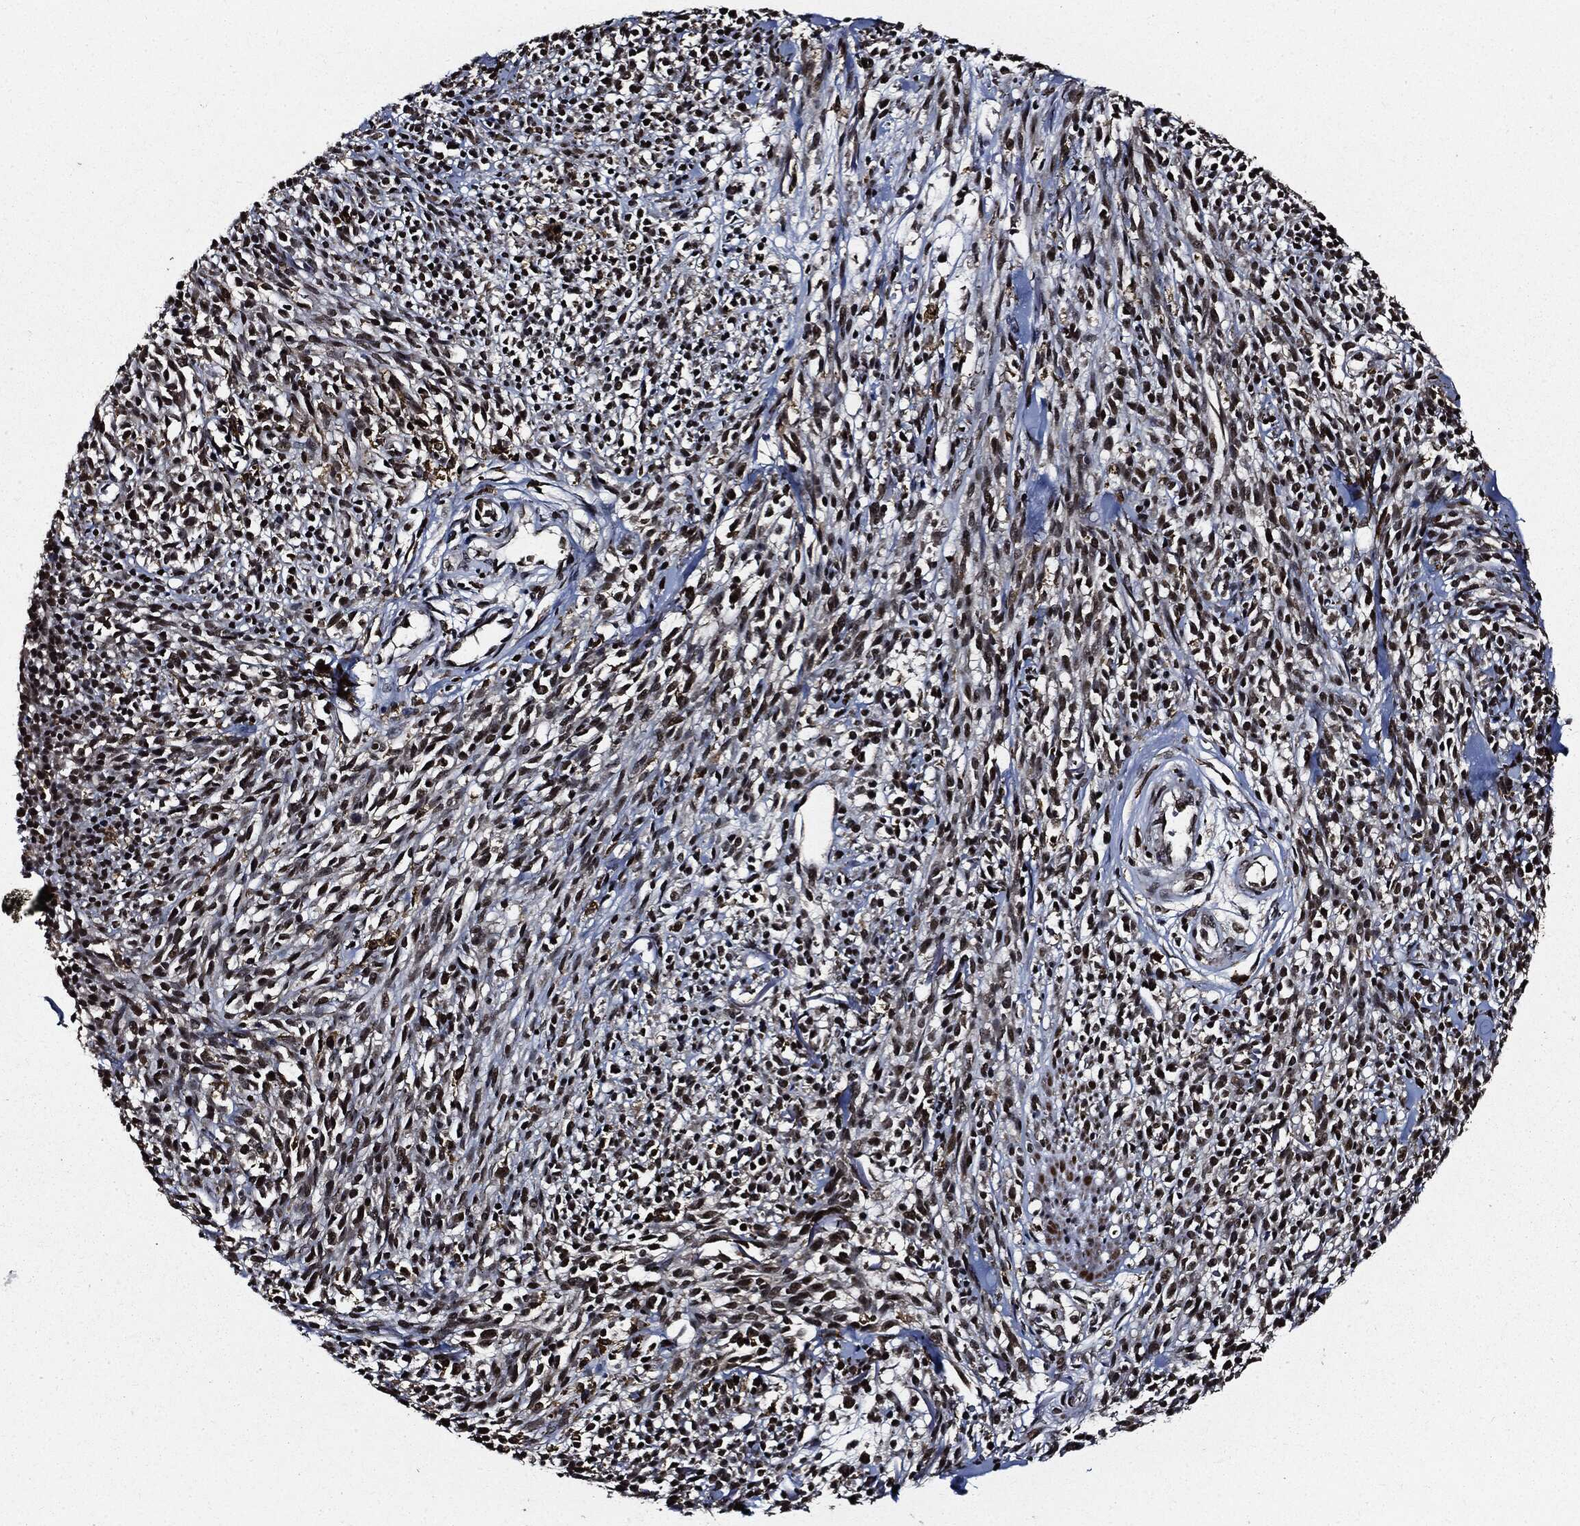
{"staining": {"intensity": "moderate", "quantity": "<25%", "location": "nuclear"}, "tissue": "melanoma", "cell_type": "Tumor cells", "image_type": "cancer", "snomed": [{"axis": "morphology", "description": "Malignant melanoma, NOS"}, {"axis": "topography", "description": "Skin"}, {"axis": "topography", "description": "Skin of trunk"}], "caption": "Immunohistochemical staining of human melanoma reveals low levels of moderate nuclear expression in approximately <25% of tumor cells. Using DAB (brown) and hematoxylin (blue) stains, captured at high magnification using brightfield microscopy.", "gene": "SUGT1", "patient": {"sex": "male", "age": 74}}